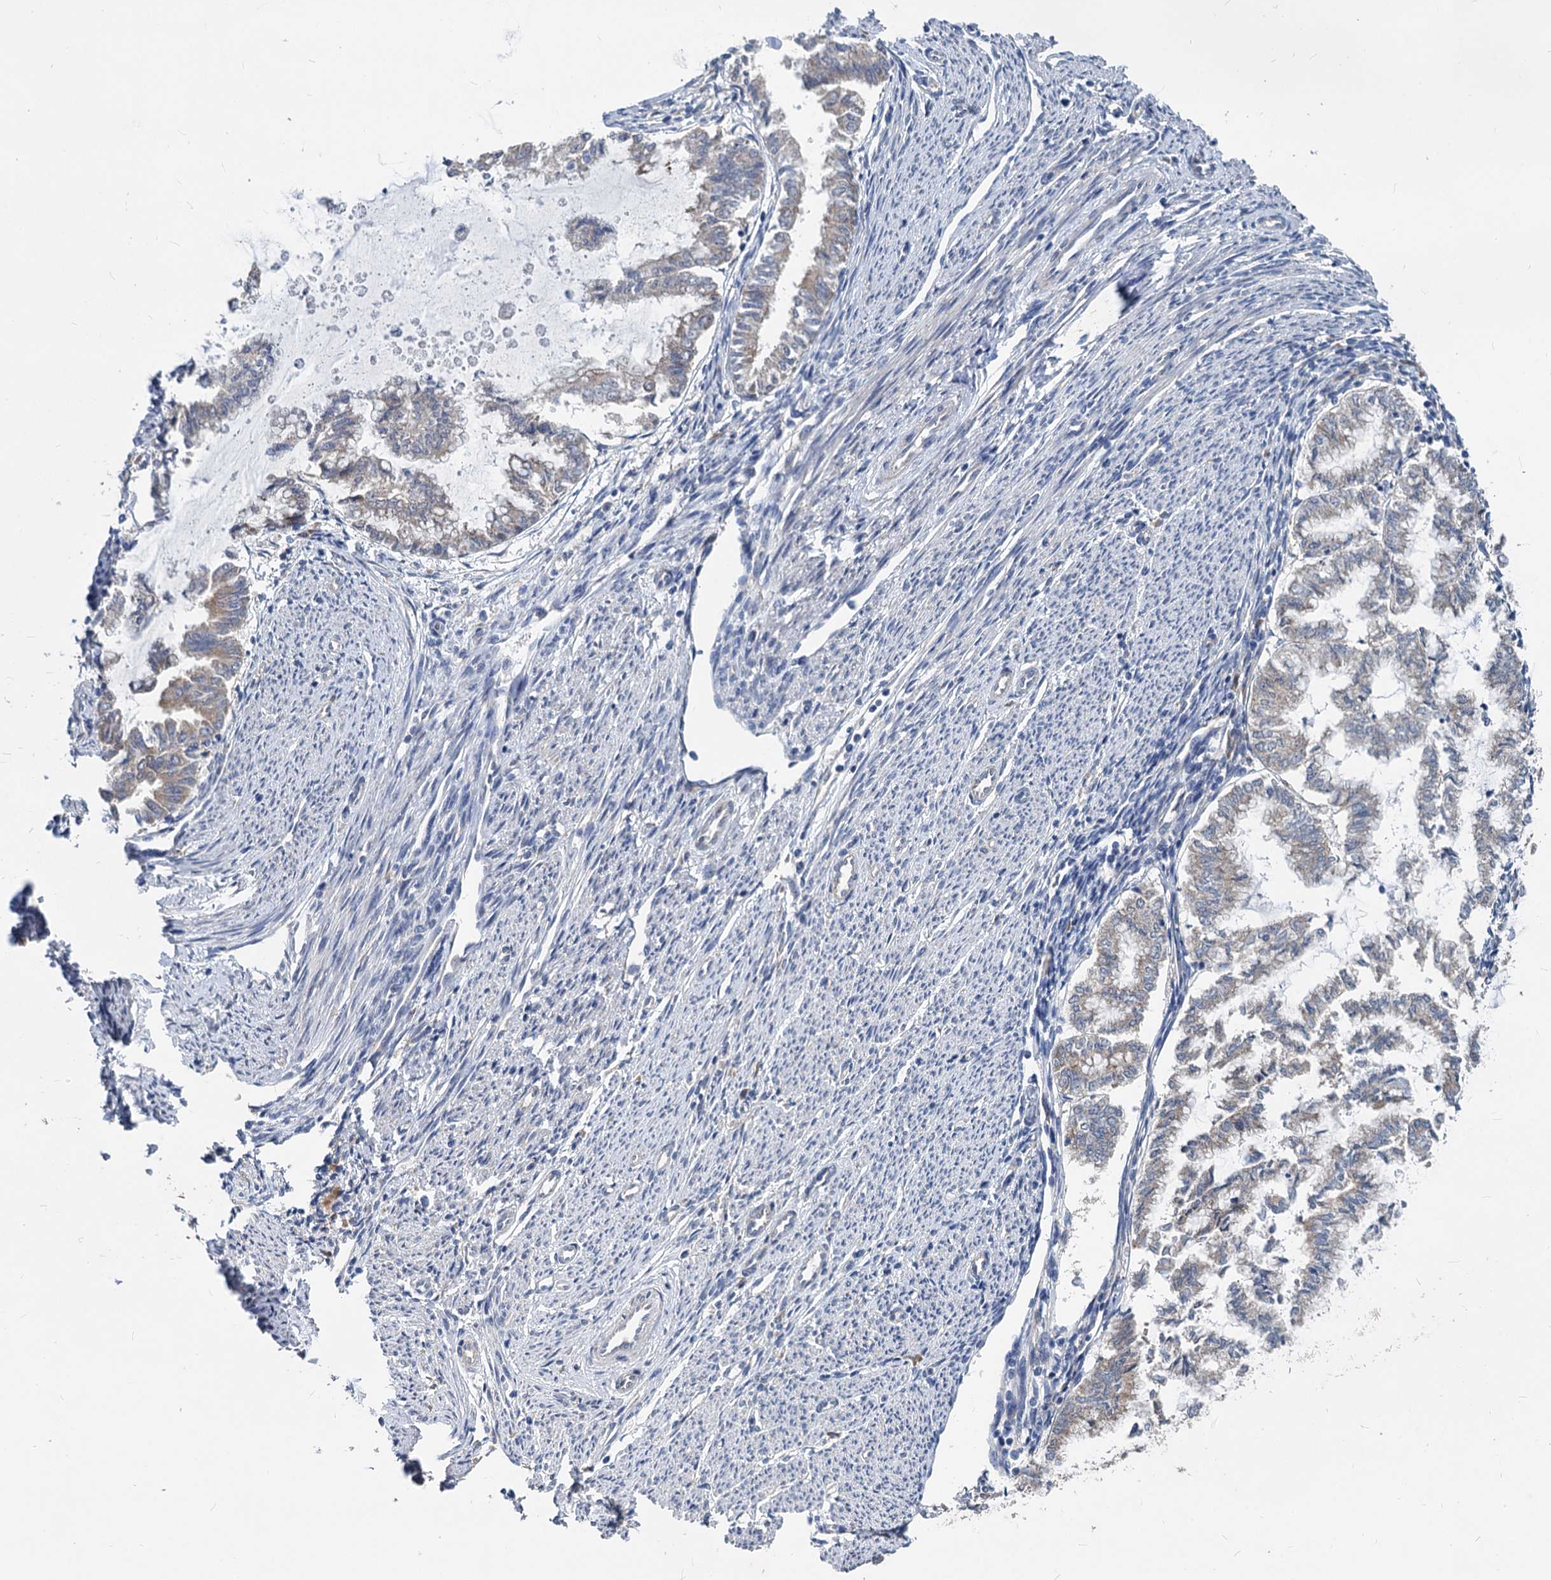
{"staining": {"intensity": "weak", "quantity": "25%-75%", "location": "cytoplasmic/membranous"}, "tissue": "endometrial cancer", "cell_type": "Tumor cells", "image_type": "cancer", "snomed": [{"axis": "morphology", "description": "Adenocarcinoma, NOS"}, {"axis": "topography", "description": "Endometrium"}], "caption": "Immunohistochemical staining of human endometrial adenocarcinoma shows low levels of weak cytoplasmic/membranous staining in approximately 25%-75% of tumor cells.", "gene": "EIF2B2", "patient": {"sex": "female", "age": 79}}